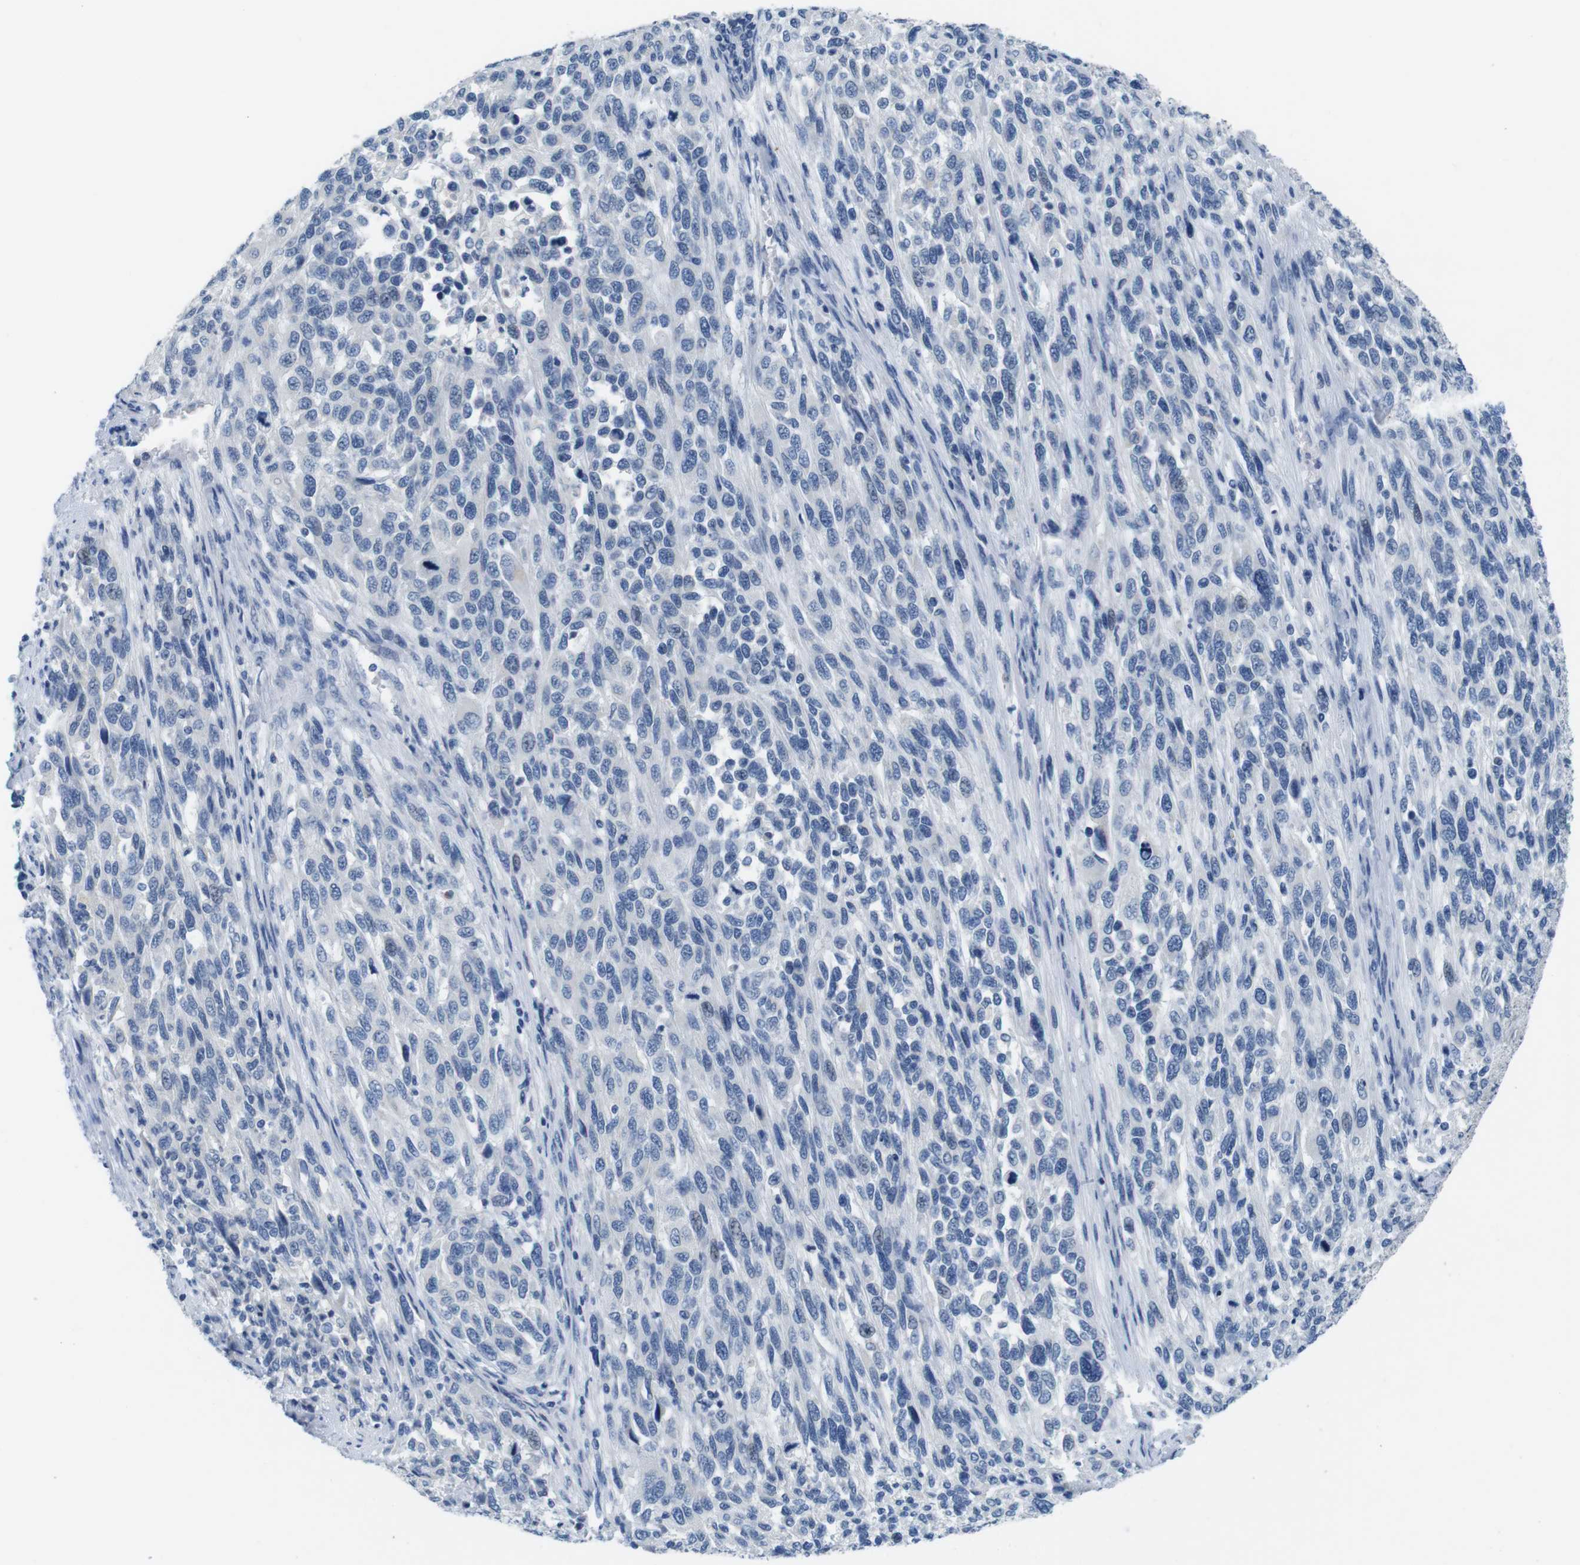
{"staining": {"intensity": "negative", "quantity": "none", "location": "none"}, "tissue": "melanoma", "cell_type": "Tumor cells", "image_type": "cancer", "snomed": [{"axis": "morphology", "description": "Malignant melanoma, Metastatic site"}, {"axis": "topography", "description": "Lymph node"}], "caption": "This is an immunohistochemistry (IHC) micrograph of melanoma. There is no expression in tumor cells.", "gene": "GOLGA2", "patient": {"sex": "male", "age": 61}}